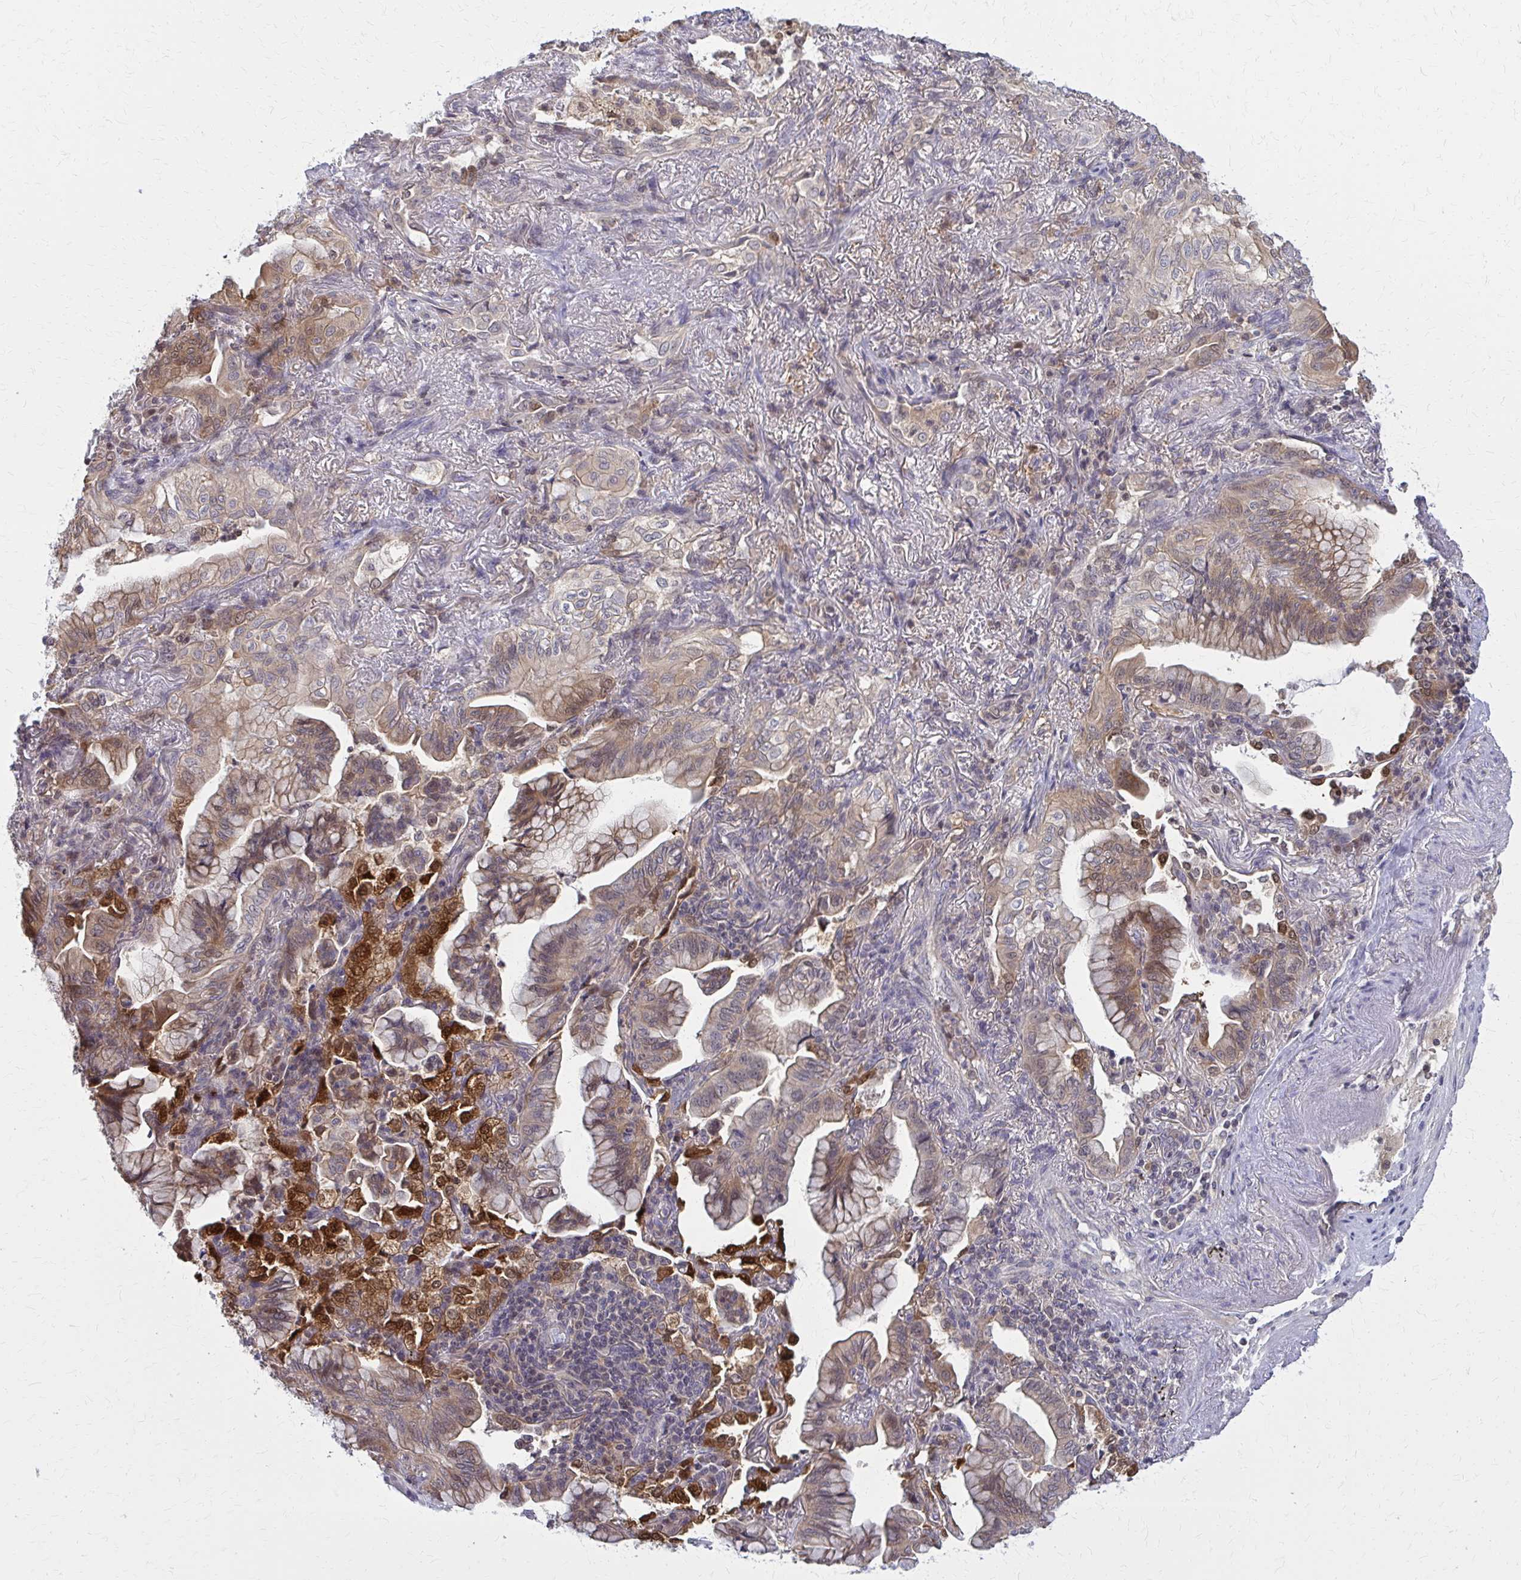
{"staining": {"intensity": "moderate", "quantity": "25%-75%", "location": "cytoplasmic/membranous"}, "tissue": "lung cancer", "cell_type": "Tumor cells", "image_type": "cancer", "snomed": [{"axis": "morphology", "description": "Adenocarcinoma, NOS"}, {"axis": "topography", "description": "Lung"}], "caption": "DAB (3,3'-diaminobenzidine) immunohistochemical staining of lung adenocarcinoma demonstrates moderate cytoplasmic/membranous protein expression in approximately 25%-75% of tumor cells.", "gene": "DBI", "patient": {"sex": "male", "age": 77}}